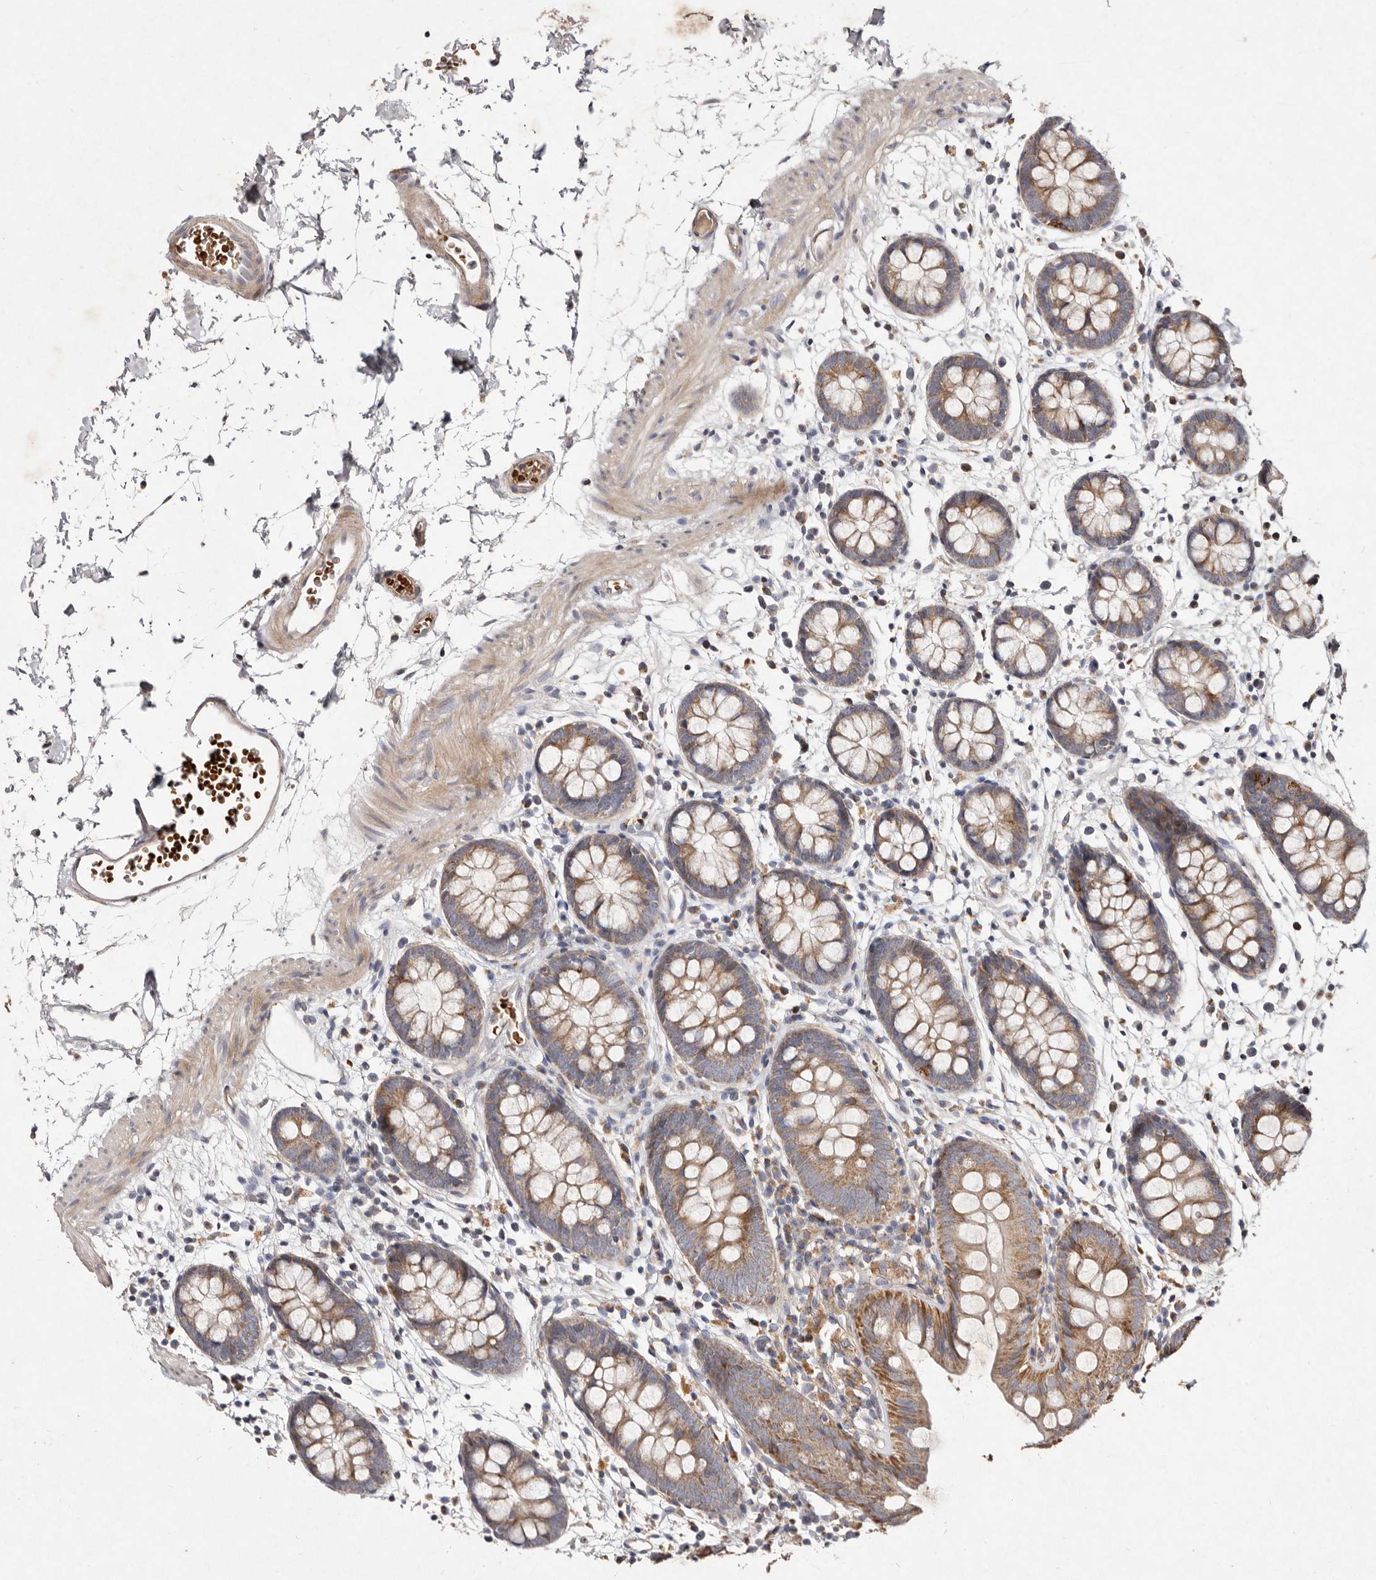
{"staining": {"intensity": "weak", "quantity": ">75%", "location": "cytoplasmic/membranous"}, "tissue": "colon", "cell_type": "Endothelial cells", "image_type": "normal", "snomed": [{"axis": "morphology", "description": "Normal tissue, NOS"}, {"axis": "topography", "description": "Colon"}], "caption": "Immunohistochemistry (IHC) staining of normal colon, which exhibits low levels of weak cytoplasmic/membranous staining in about >75% of endothelial cells indicating weak cytoplasmic/membranous protein expression. The staining was performed using DAB (brown) for protein detection and nuclei were counterstained in hematoxylin (blue).", "gene": "SLC25A20", "patient": {"sex": "male", "age": 56}}